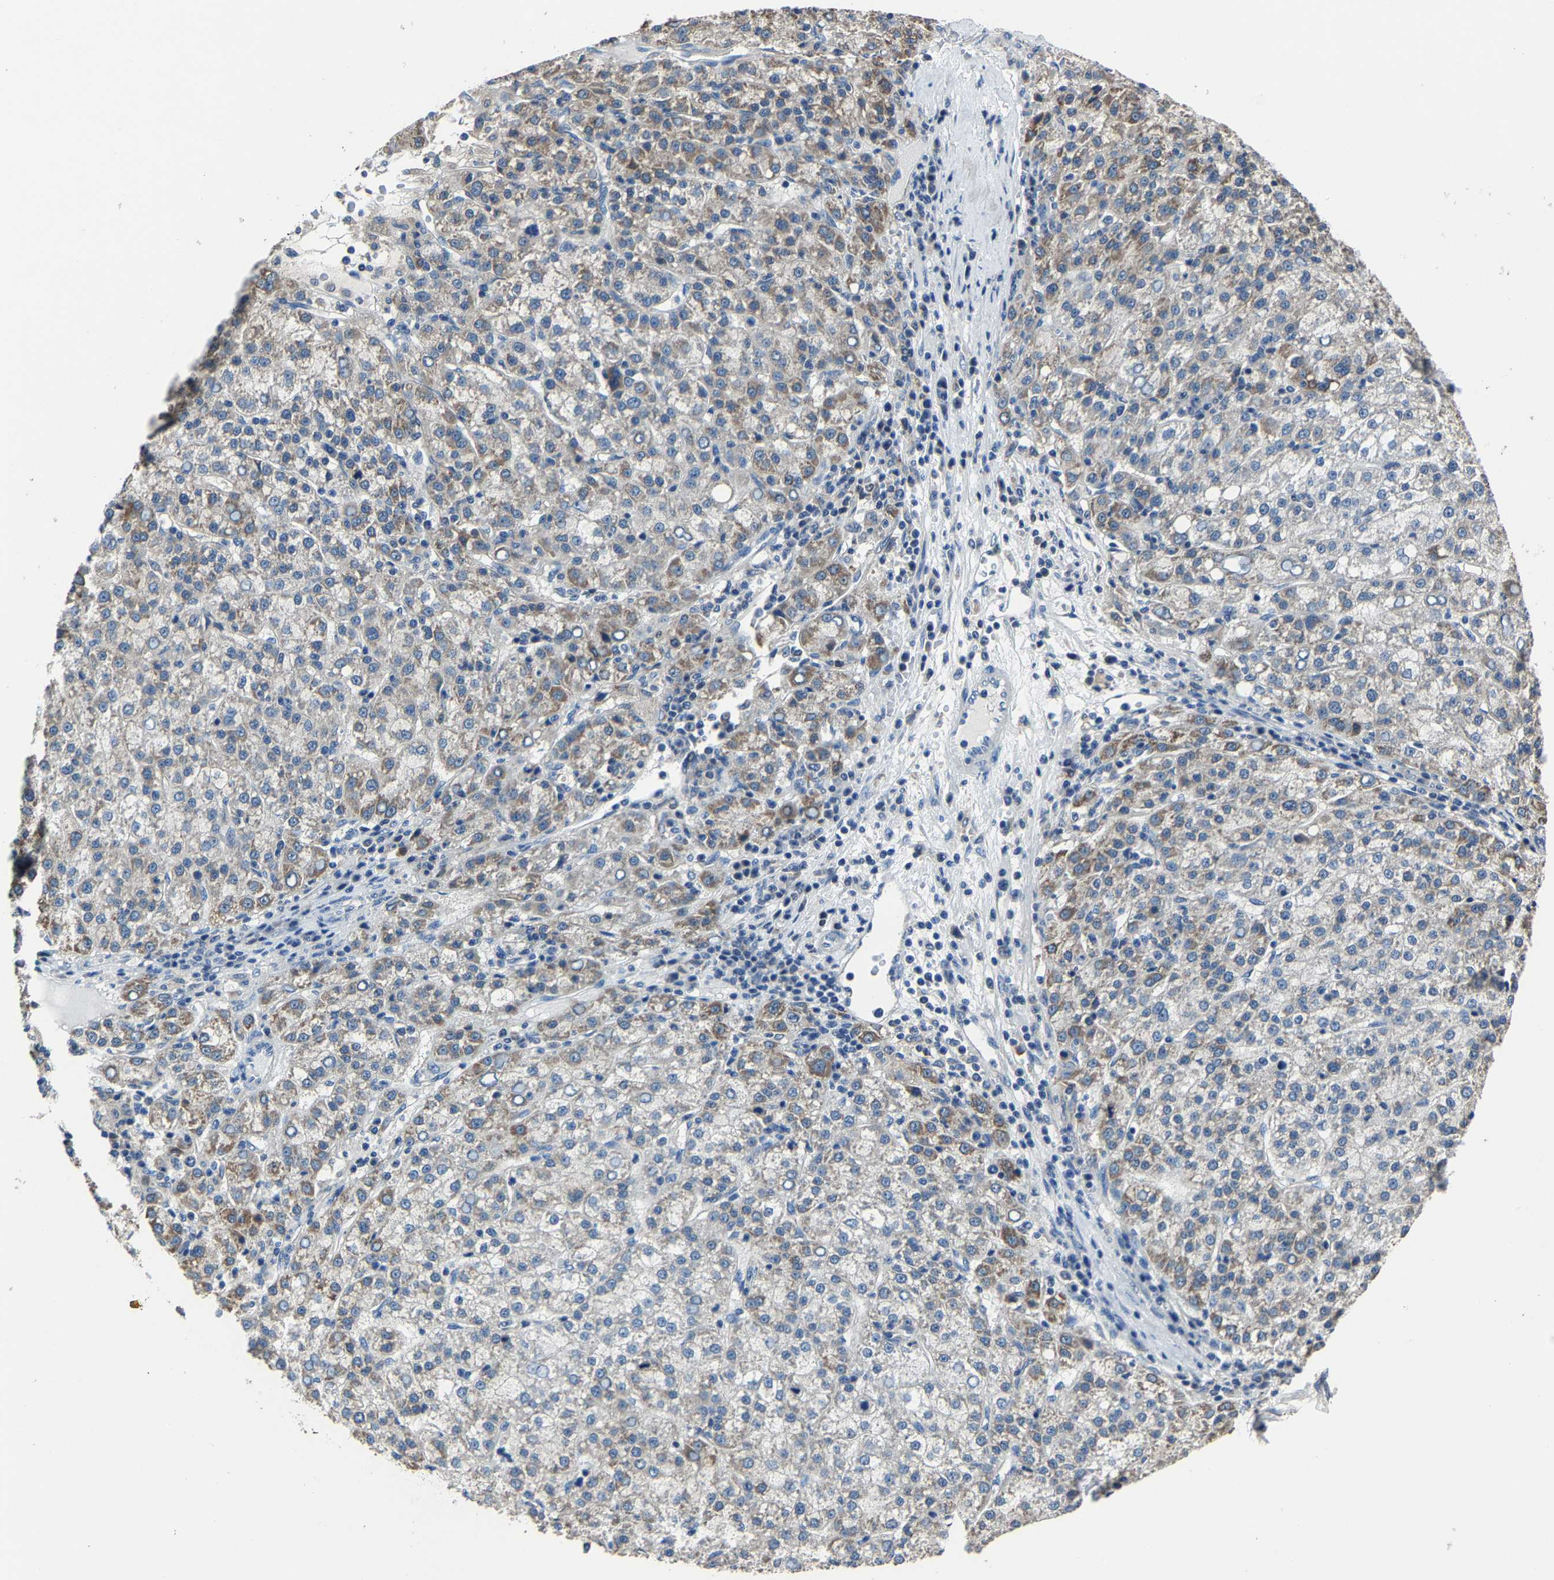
{"staining": {"intensity": "moderate", "quantity": "25%-75%", "location": "cytoplasmic/membranous"}, "tissue": "liver cancer", "cell_type": "Tumor cells", "image_type": "cancer", "snomed": [{"axis": "morphology", "description": "Carcinoma, Hepatocellular, NOS"}, {"axis": "topography", "description": "Liver"}], "caption": "Brown immunohistochemical staining in liver cancer (hepatocellular carcinoma) displays moderate cytoplasmic/membranous staining in about 25%-75% of tumor cells. Ihc stains the protein in brown and the nuclei are stained blue.", "gene": "STRBP", "patient": {"sex": "female", "age": 58}}